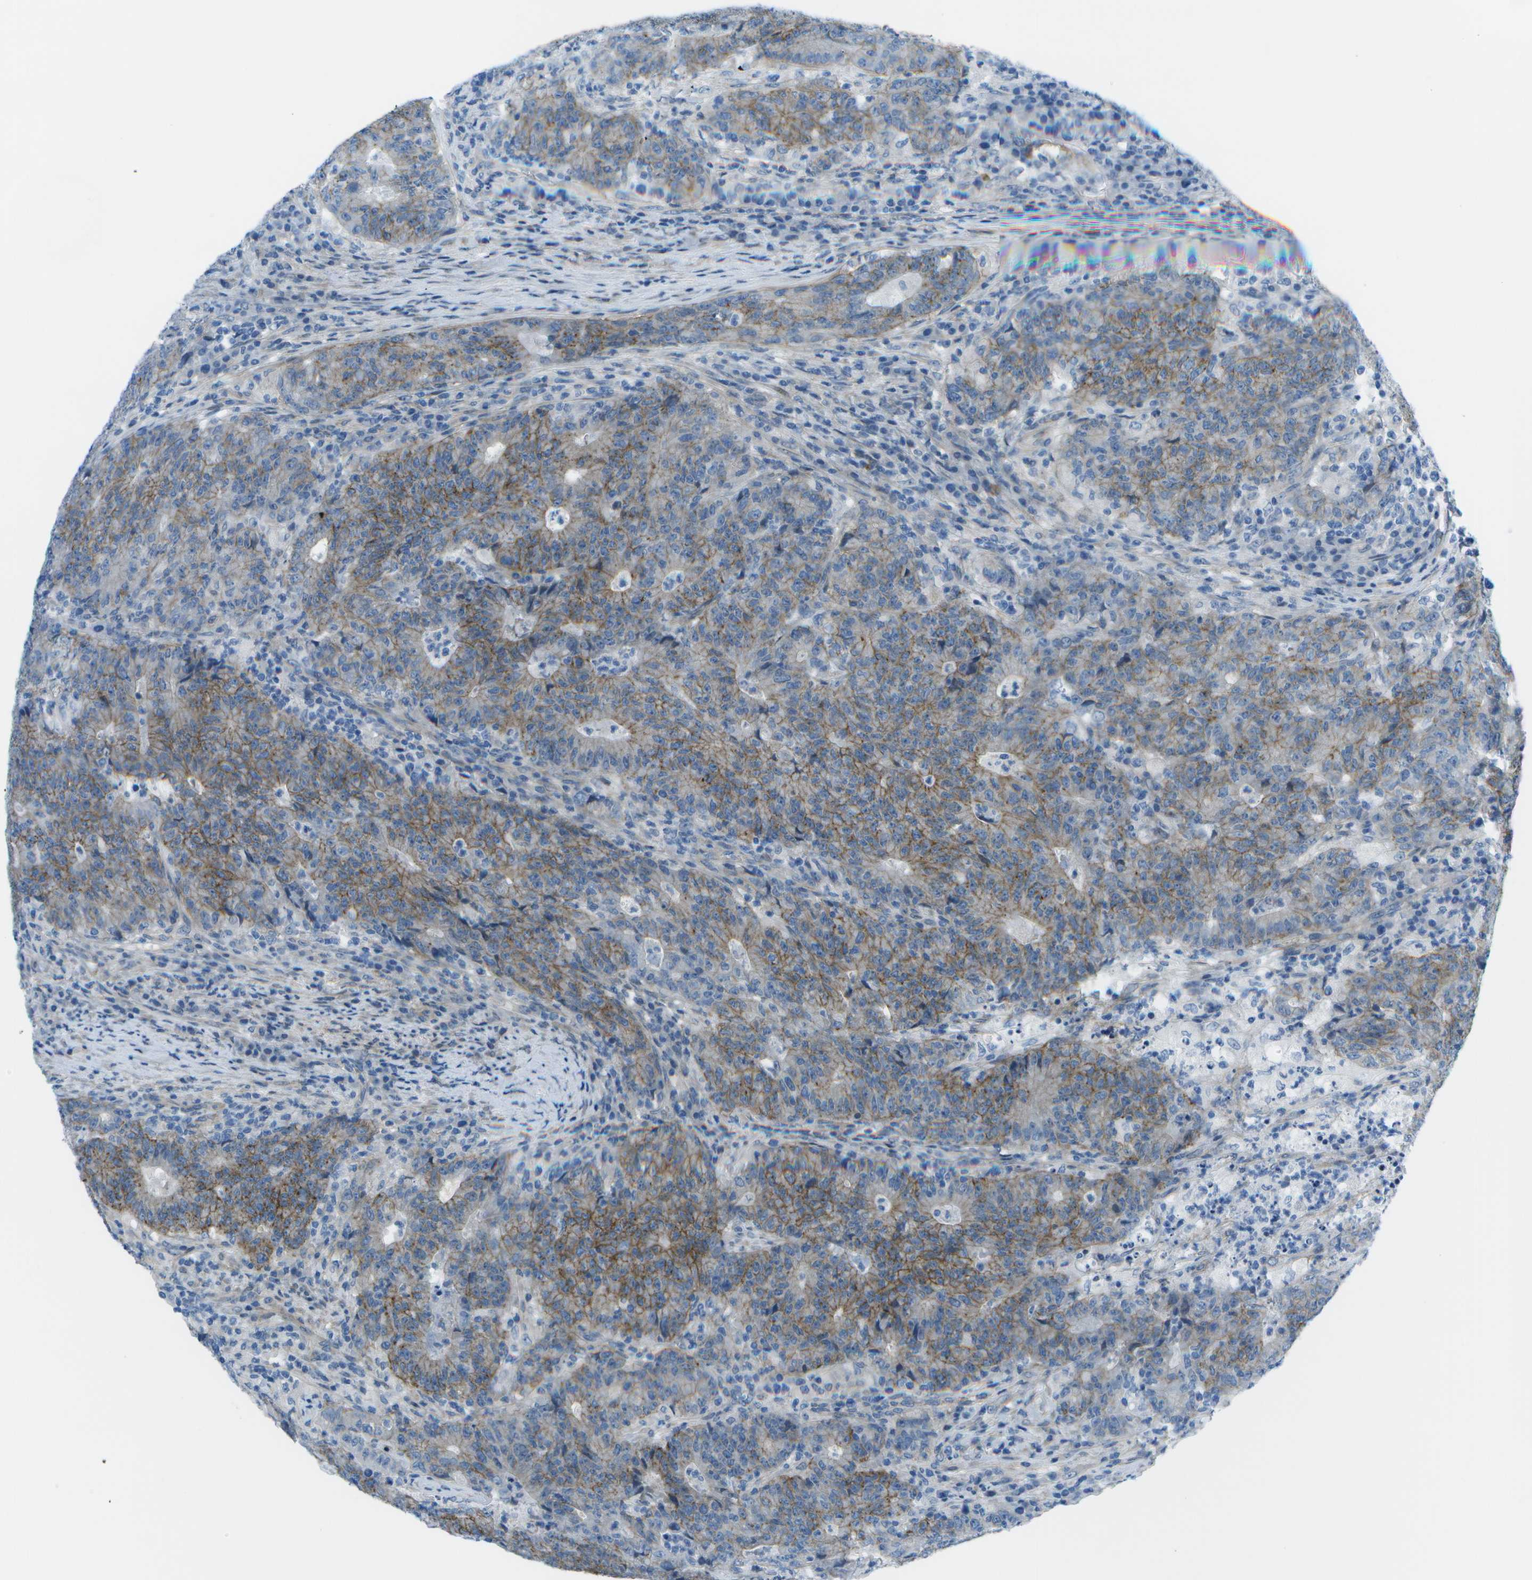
{"staining": {"intensity": "moderate", "quantity": ">75%", "location": "cytoplasmic/membranous"}, "tissue": "colorectal cancer", "cell_type": "Tumor cells", "image_type": "cancer", "snomed": [{"axis": "morphology", "description": "Normal tissue, NOS"}, {"axis": "morphology", "description": "Adenocarcinoma, NOS"}, {"axis": "topography", "description": "Colon"}], "caption": "Colorectal adenocarcinoma stained with a protein marker demonstrates moderate staining in tumor cells.", "gene": "SORBS3", "patient": {"sex": "female", "age": 75}}